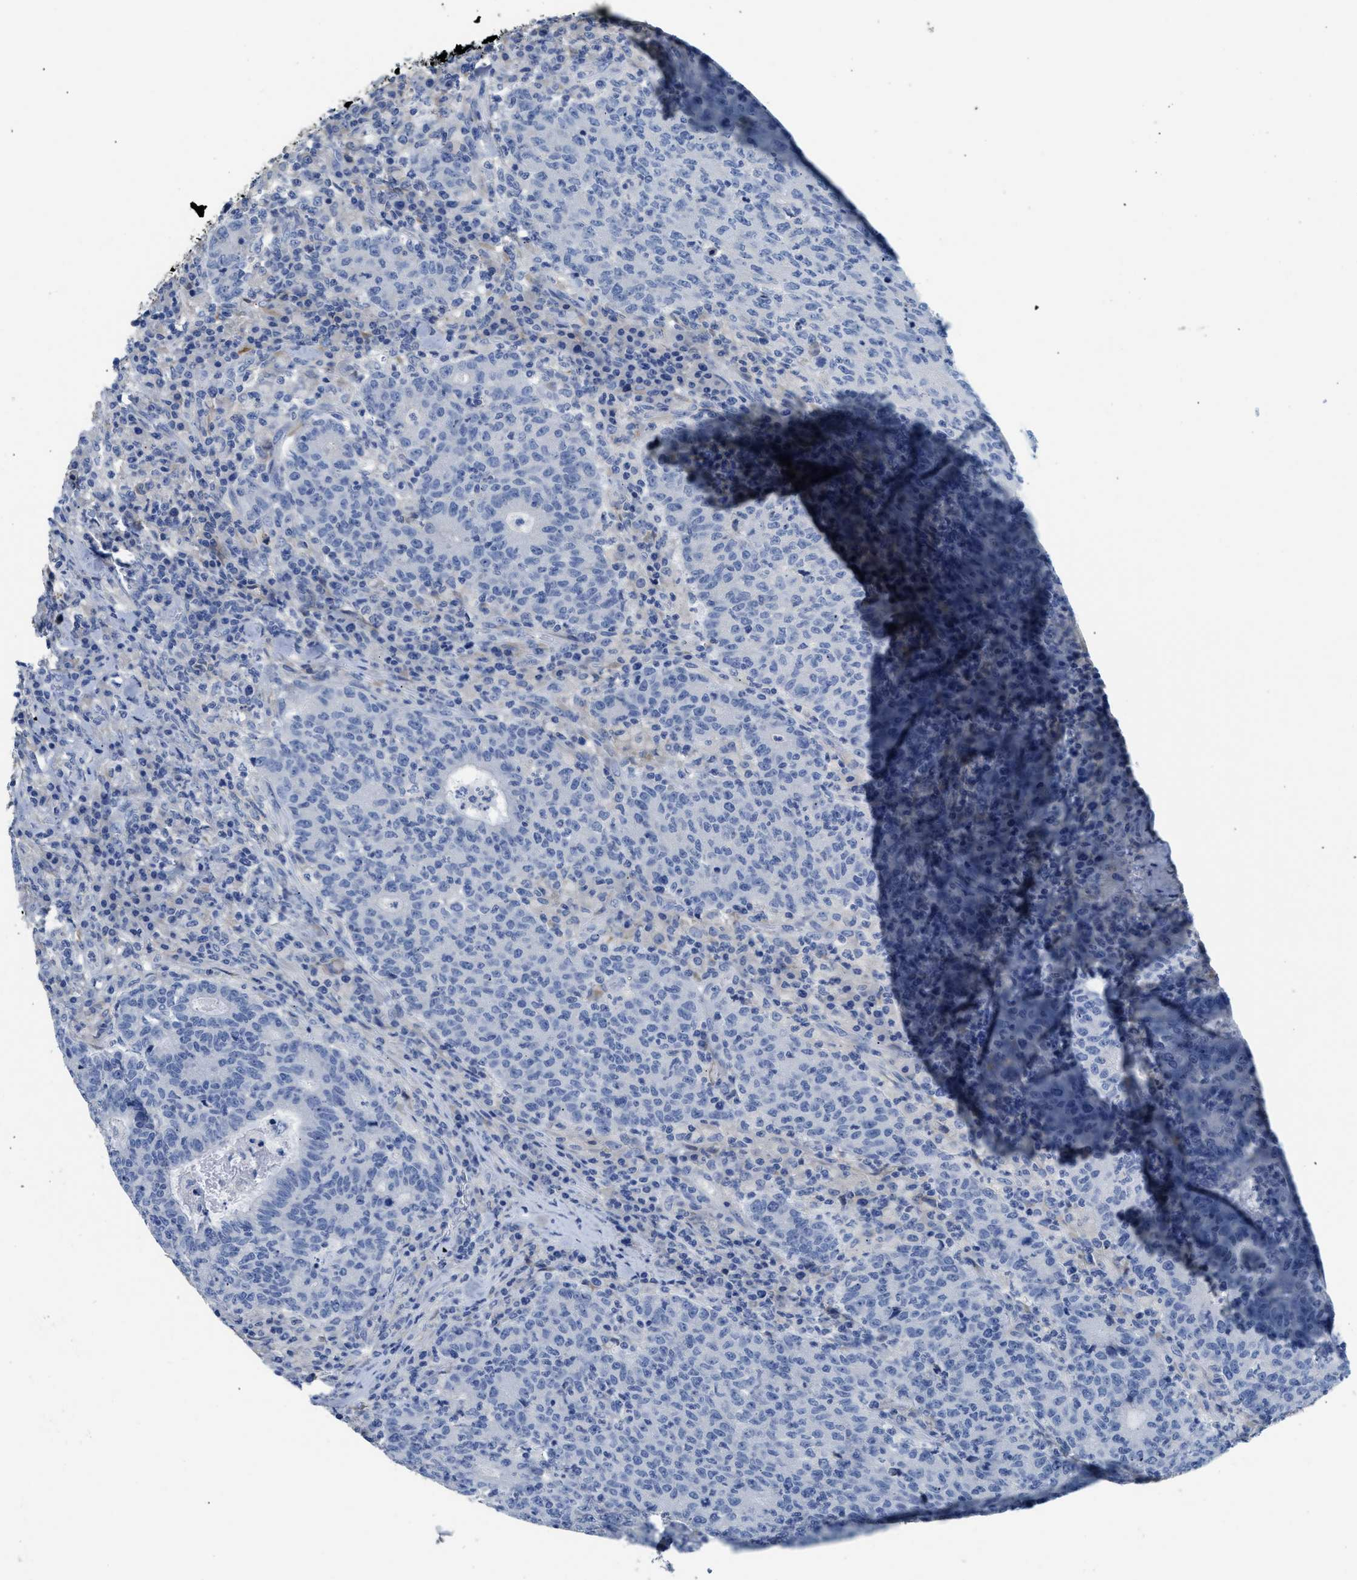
{"staining": {"intensity": "negative", "quantity": "none", "location": "none"}, "tissue": "colorectal cancer", "cell_type": "Tumor cells", "image_type": "cancer", "snomed": [{"axis": "morphology", "description": "Adenocarcinoma, NOS"}, {"axis": "topography", "description": "Colon"}], "caption": "Protein analysis of colorectal cancer shows no significant positivity in tumor cells.", "gene": "C1S", "patient": {"sex": "female", "age": 75}}